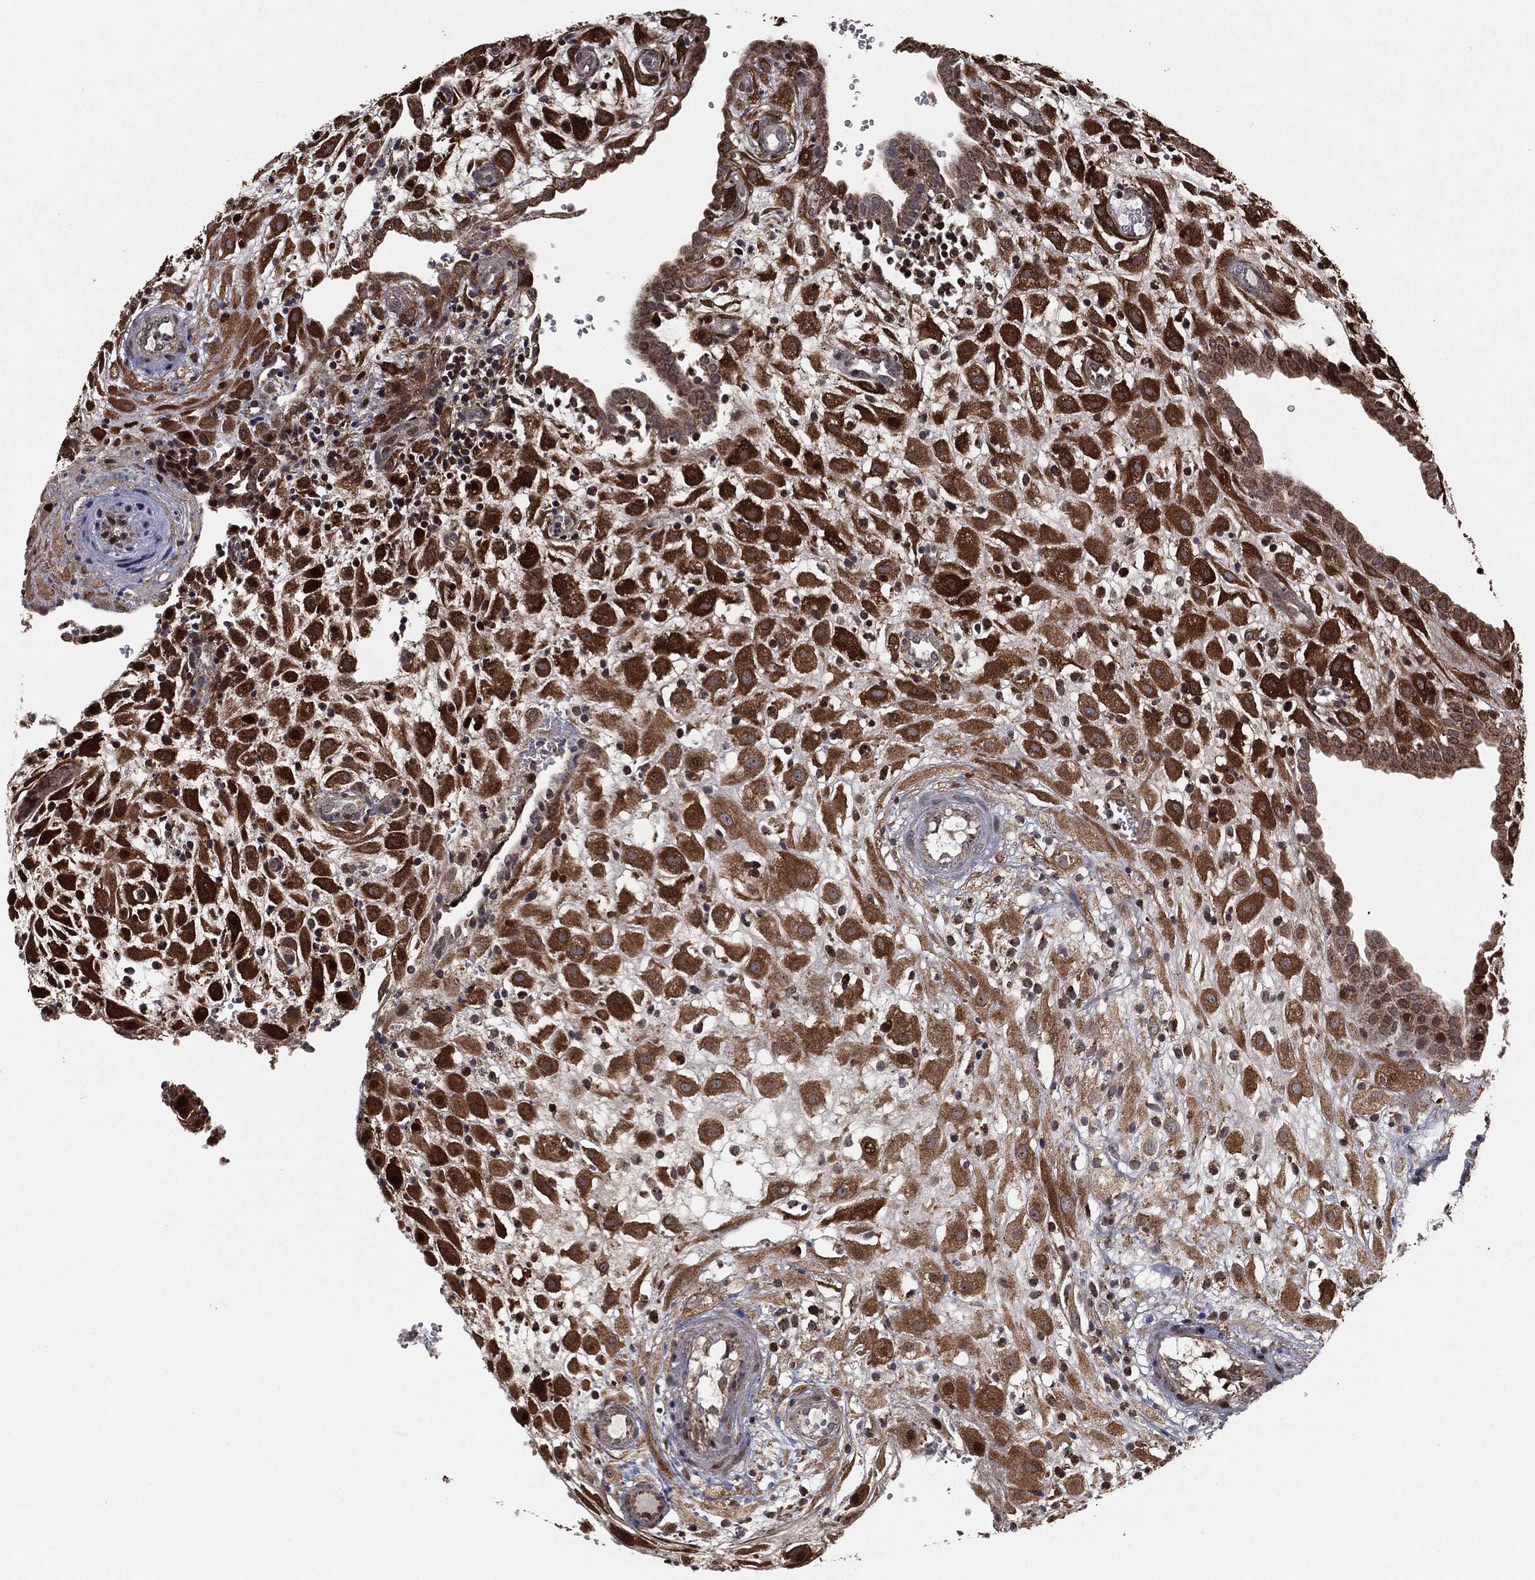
{"staining": {"intensity": "strong", "quantity": ">75%", "location": "cytoplasmic/membranous"}, "tissue": "placenta", "cell_type": "Decidual cells", "image_type": "normal", "snomed": [{"axis": "morphology", "description": "Normal tissue, NOS"}, {"axis": "topography", "description": "Placenta"}], "caption": "An immunohistochemistry histopathology image of unremarkable tissue is shown. Protein staining in brown shows strong cytoplasmic/membranous positivity in placenta within decidual cells.", "gene": "CHCHD2", "patient": {"sex": "female", "age": 24}}